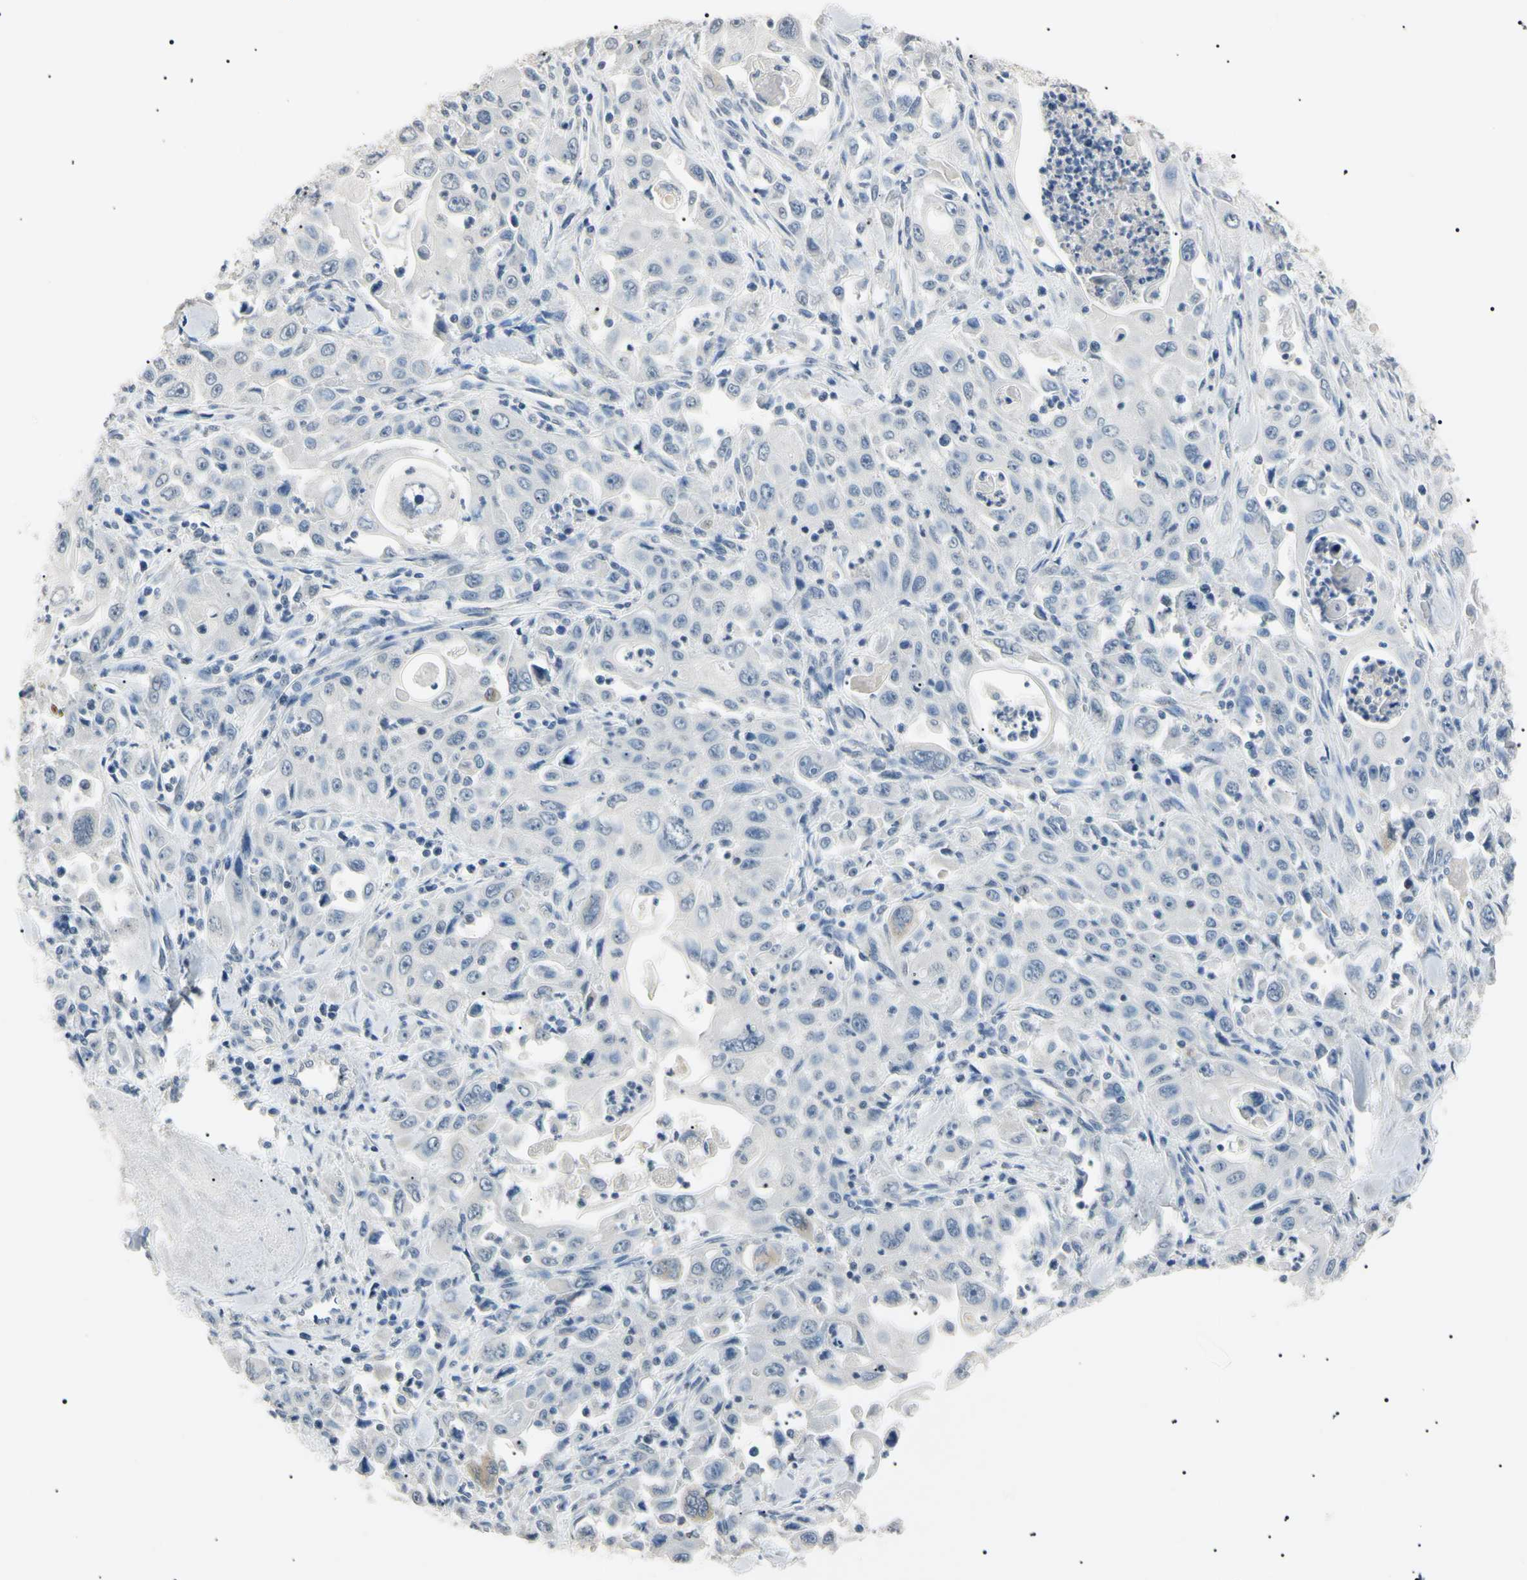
{"staining": {"intensity": "negative", "quantity": "none", "location": "none"}, "tissue": "pancreatic cancer", "cell_type": "Tumor cells", "image_type": "cancer", "snomed": [{"axis": "morphology", "description": "Adenocarcinoma, NOS"}, {"axis": "topography", "description": "Pancreas"}], "caption": "Immunohistochemistry (IHC) of human pancreatic cancer reveals no positivity in tumor cells.", "gene": "CGB3", "patient": {"sex": "male", "age": 70}}